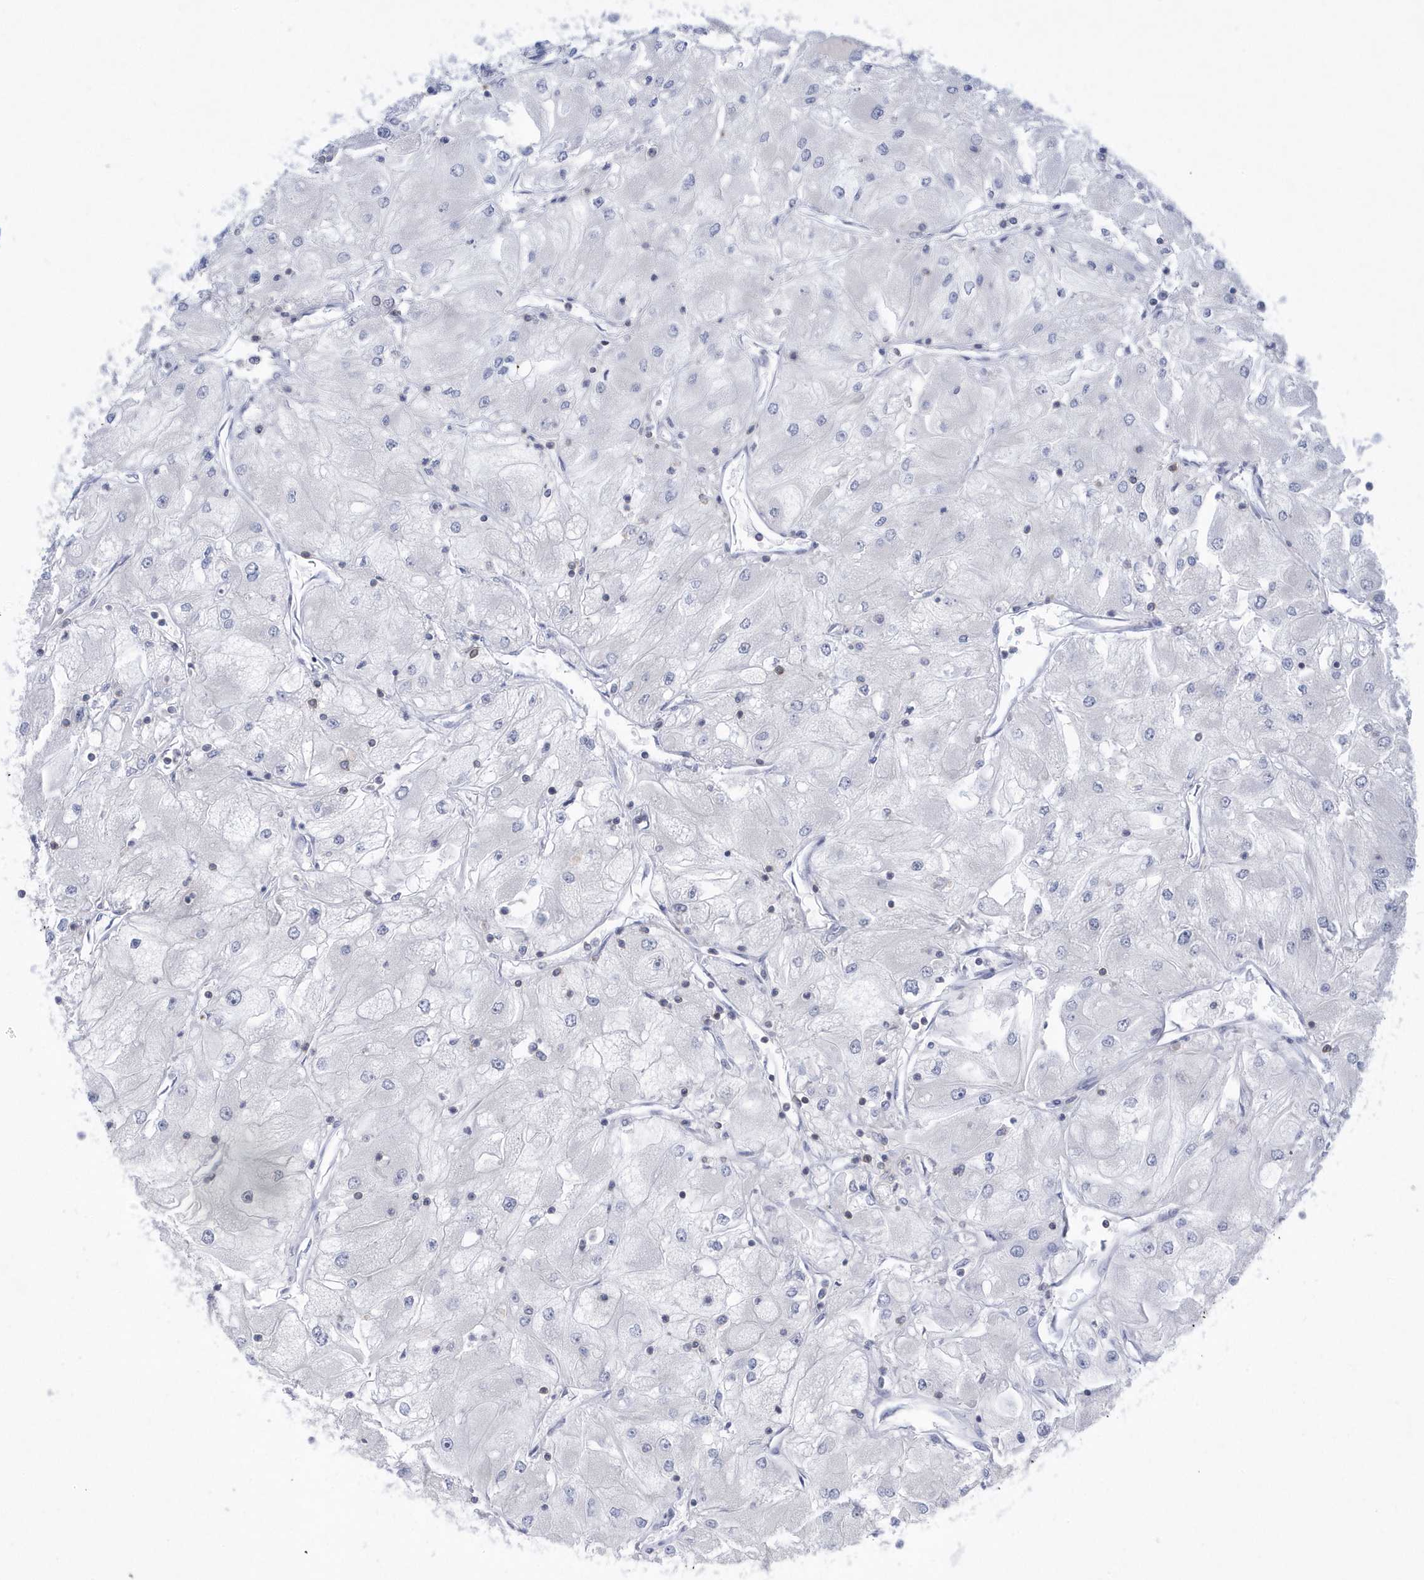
{"staining": {"intensity": "negative", "quantity": "none", "location": "none"}, "tissue": "renal cancer", "cell_type": "Tumor cells", "image_type": "cancer", "snomed": [{"axis": "morphology", "description": "Adenocarcinoma, NOS"}, {"axis": "topography", "description": "Kidney"}], "caption": "Protein analysis of renal adenocarcinoma shows no significant staining in tumor cells. (Brightfield microscopy of DAB (3,3'-diaminobenzidine) immunohistochemistry (IHC) at high magnification).", "gene": "PSD4", "patient": {"sex": "male", "age": 80}}